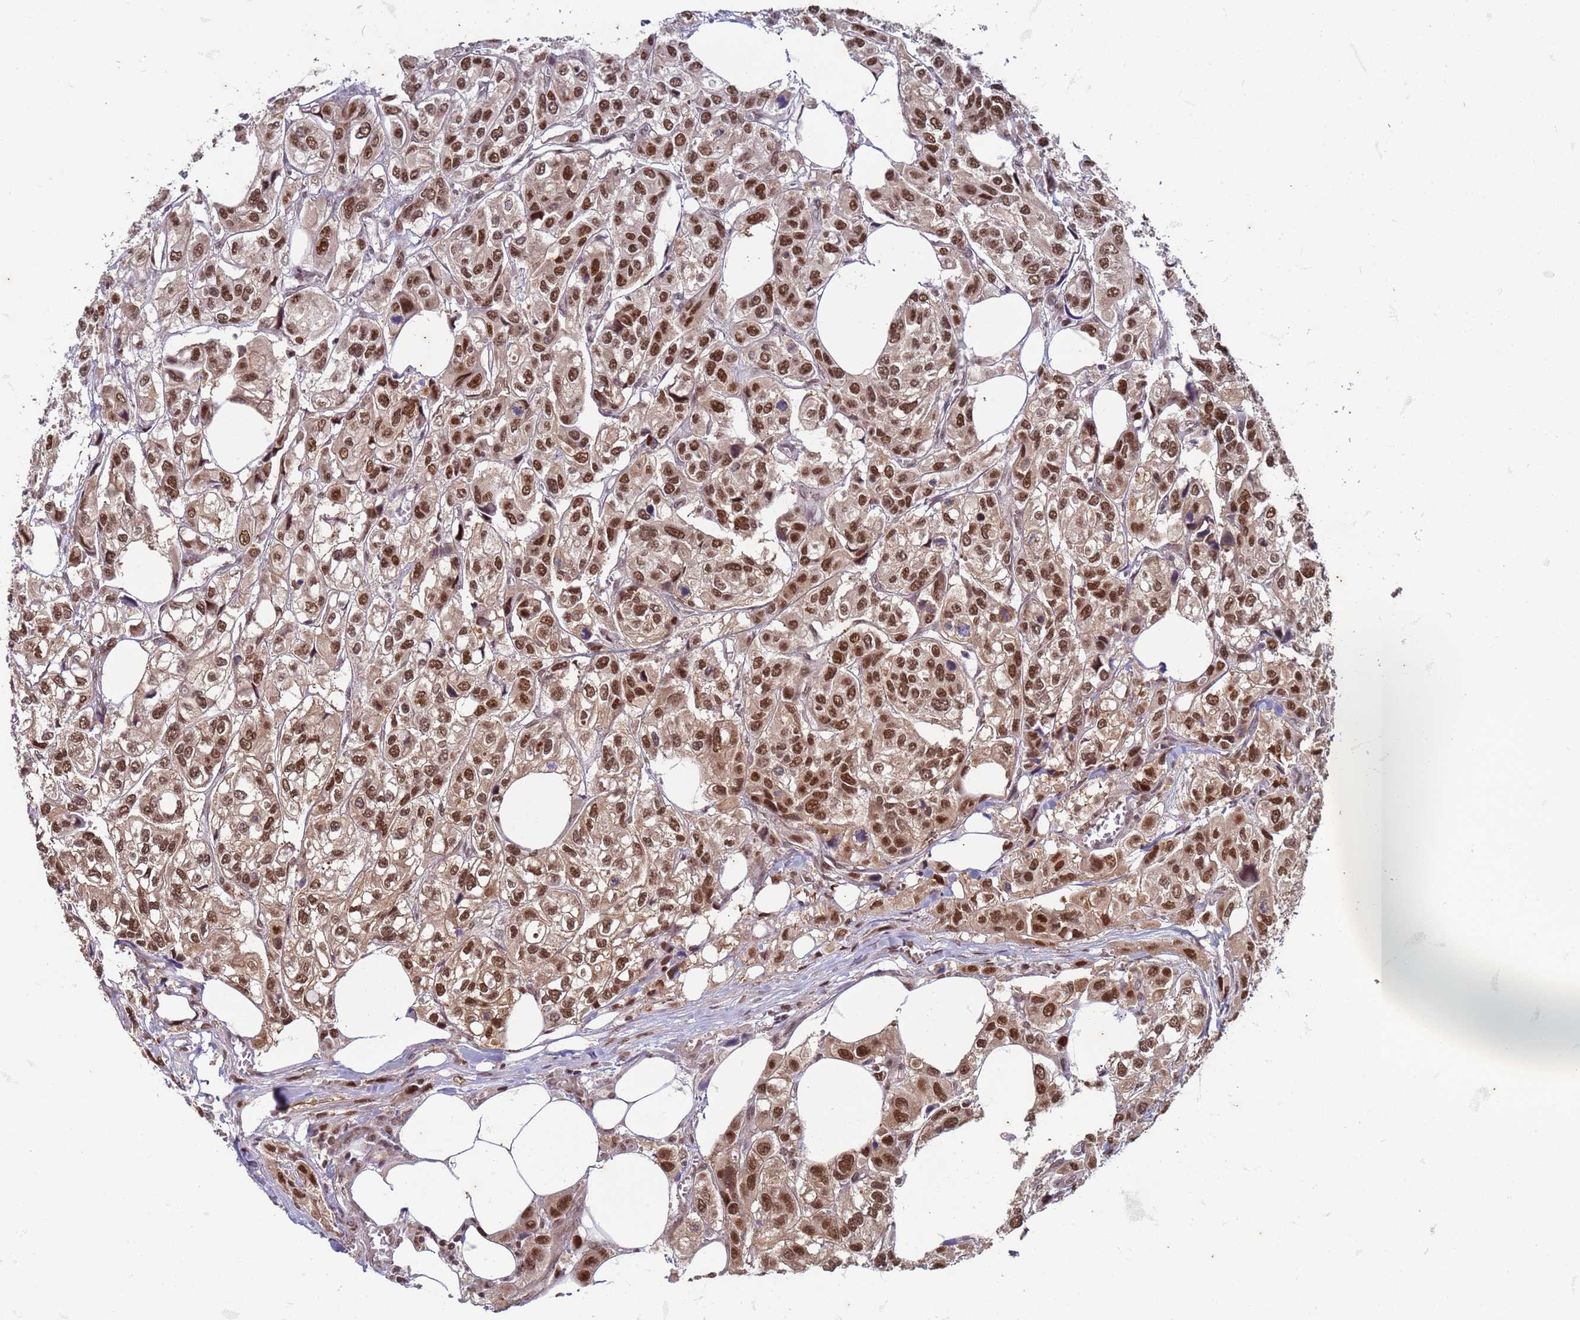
{"staining": {"intensity": "strong", "quantity": ">75%", "location": "nuclear"}, "tissue": "urothelial cancer", "cell_type": "Tumor cells", "image_type": "cancer", "snomed": [{"axis": "morphology", "description": "Urothelial carcinoma, High grade"}, {"axis": "topography", "description": "Urinary bladder"}], "caption": "Strong nuclear staining for a protein is identified in approximately >75% of tumor cells of urothelial cancer using IHC.", "gene": "TRMT6", "patient": {"sex": "male", "age": 67}}